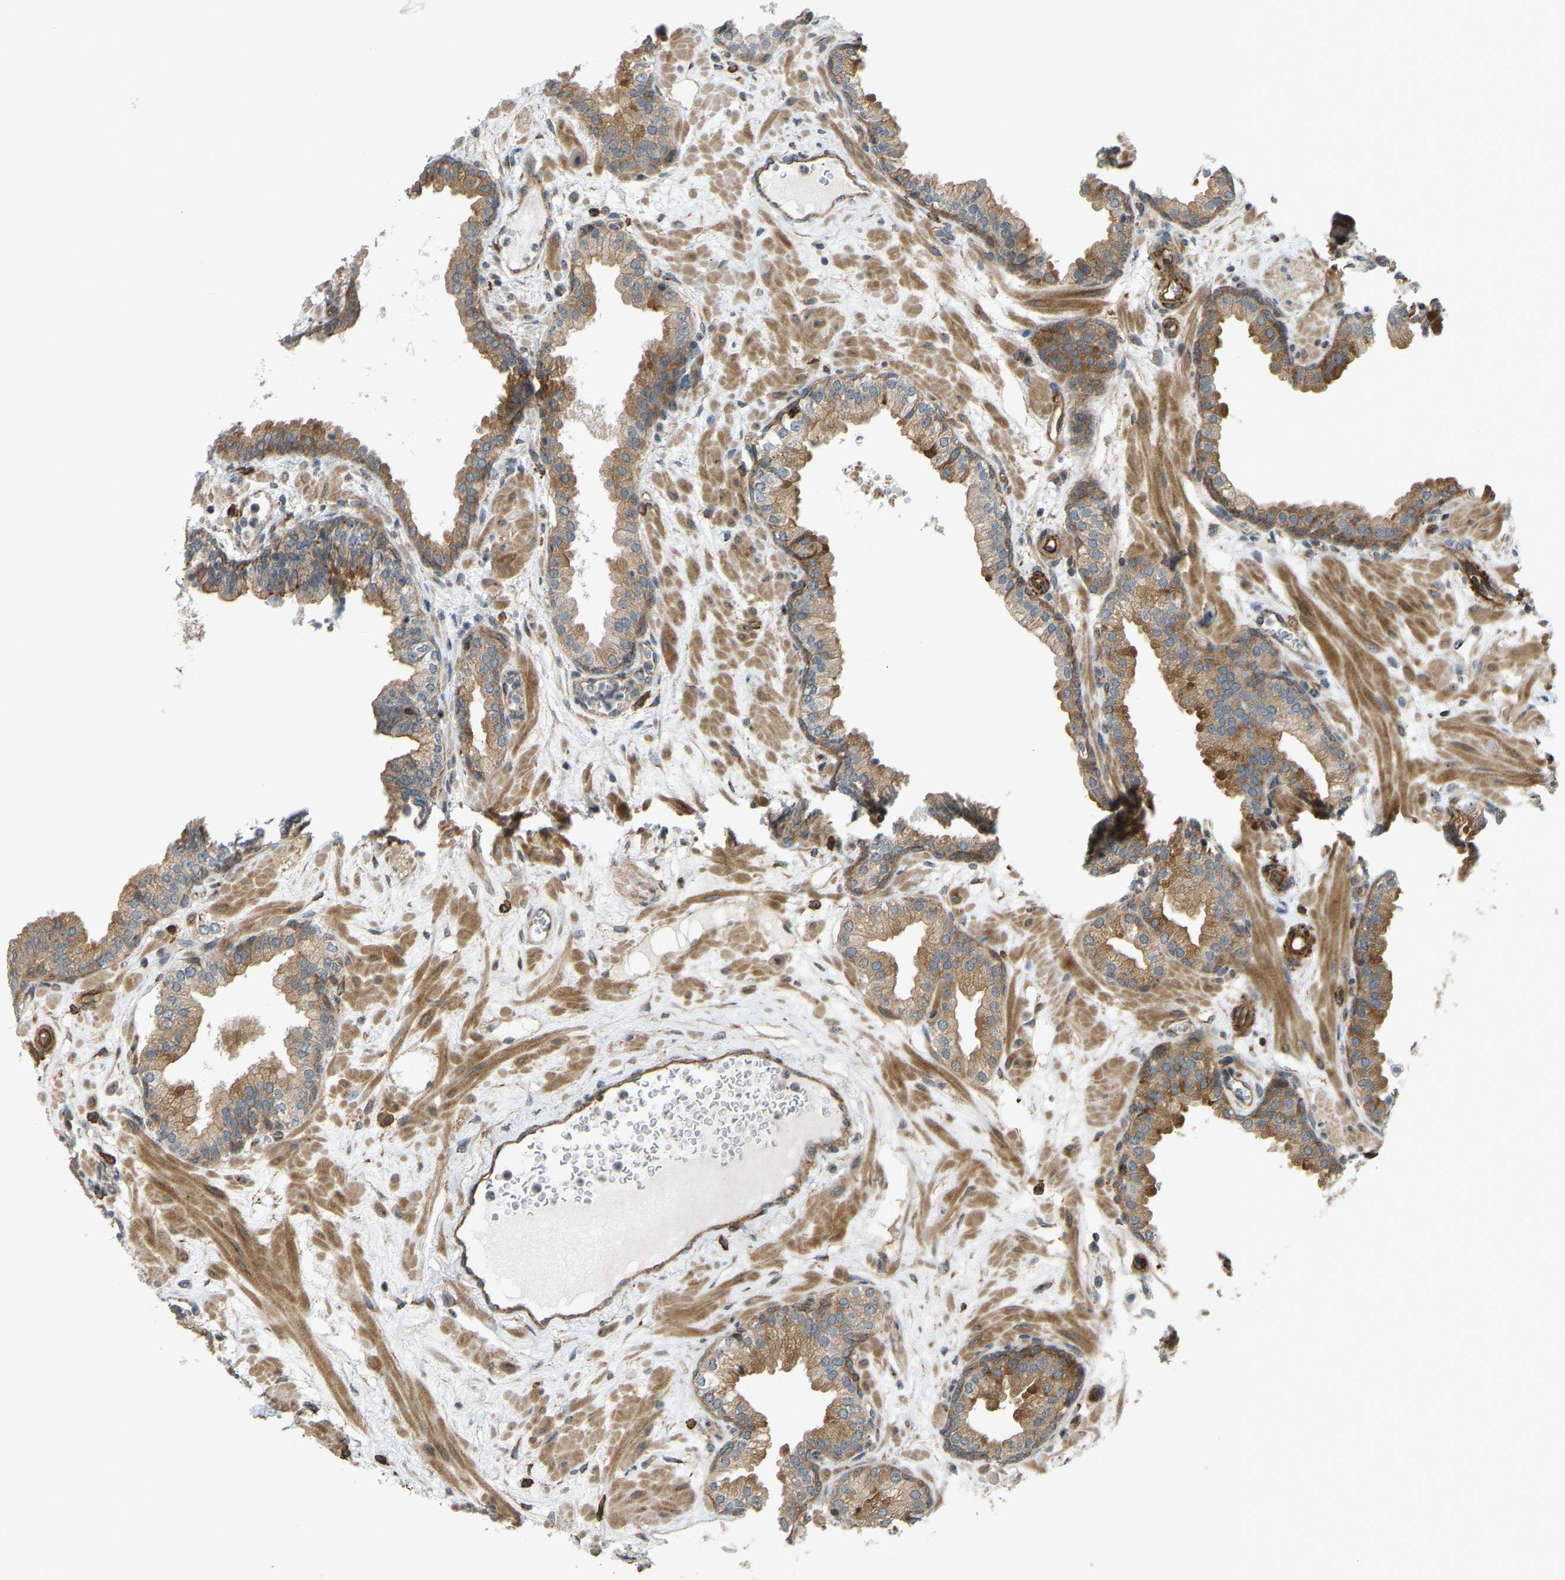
{"staining": {"intensity": "moderate", "quantity": ">75%", "location": "cytoplasmic/membranous"}, "tissue": "prostate", "cell_type": "Glandular cells", "image_type": "normal", "snomed": [{"axis": "morphology", "description": "Normal tissue, NOS"}, {"axis": "morphology", "description": "Urothelial carcinoma, Low grade"}, {"axis": "topography", "description": "Urinary bladder"}, {"axis": "topography", "description": "Prostate"}], "caption": "Moderate cytoplasmic/membranous expression for a protein is seen in about >75% of glandular cells of benign prostate using IHC.", "gene": "KIAA1671", "patient": {"sex": "male", "age": 60}}